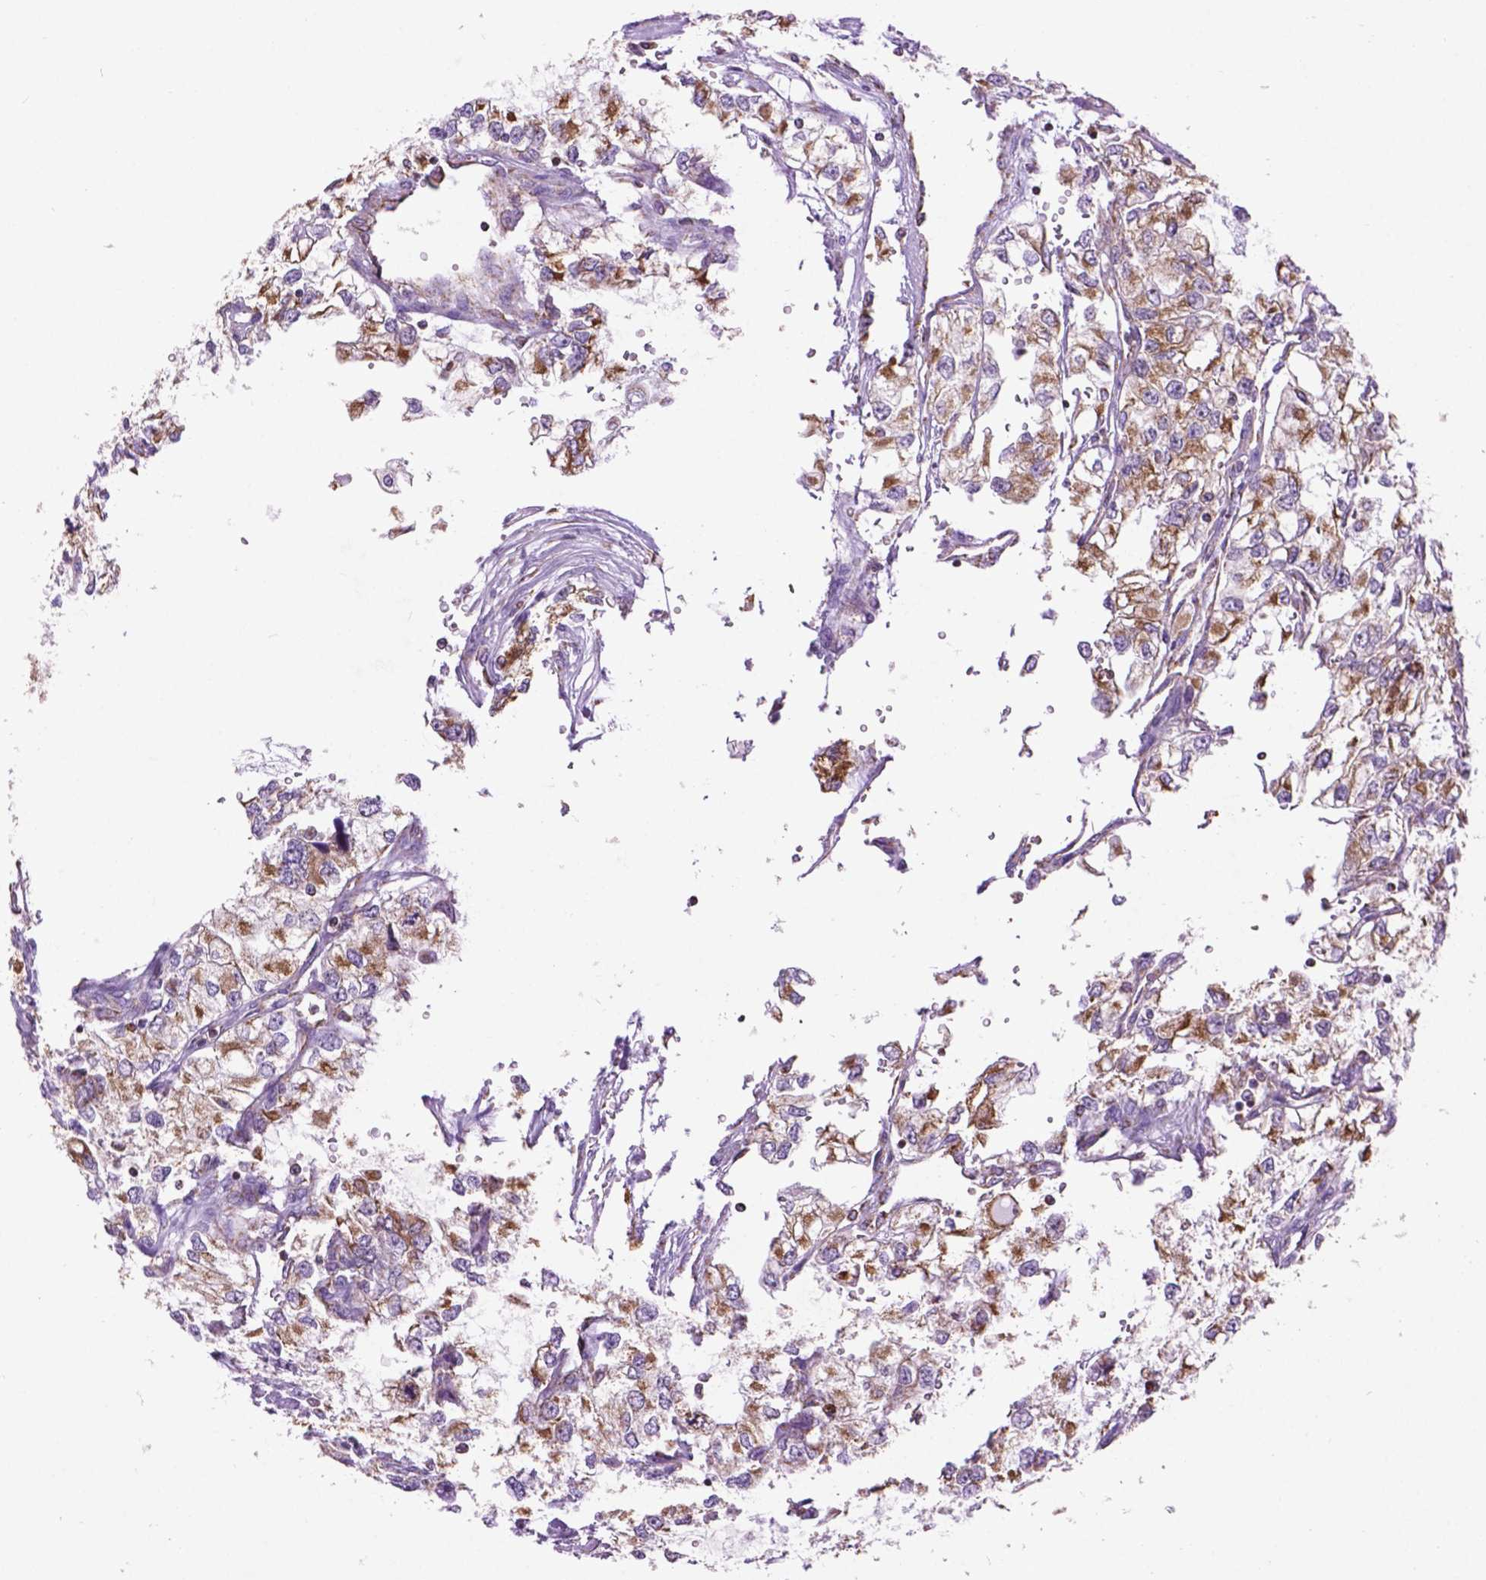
{"staining": {"intensity": "moderate", "quantity": "25%-75%", "location": "cytoplasmic/membranous"}, "tissue": "renal cancer", "cell_type": "Tumor cells", "image_type": "cancer", "snomed": [{"axis": "morphology", "description": "Adenocarcinoma, NOS"}, {"axis": "topography", "description": "Kidney"}], "caption": "Renal cancer (adenocarcinoma) was stained to show a protein in brown. There is medium levels of moderate cytoplasmic/membranous positivity in approximately 25%-75% of tumor cells. The staining is performed using DAB brown chromogen to label protein expression. The nuclei are counter-stained blue using hematoxylin.", "gene": "PYCR3", "patient": {"sex": "female", "age": 59}}